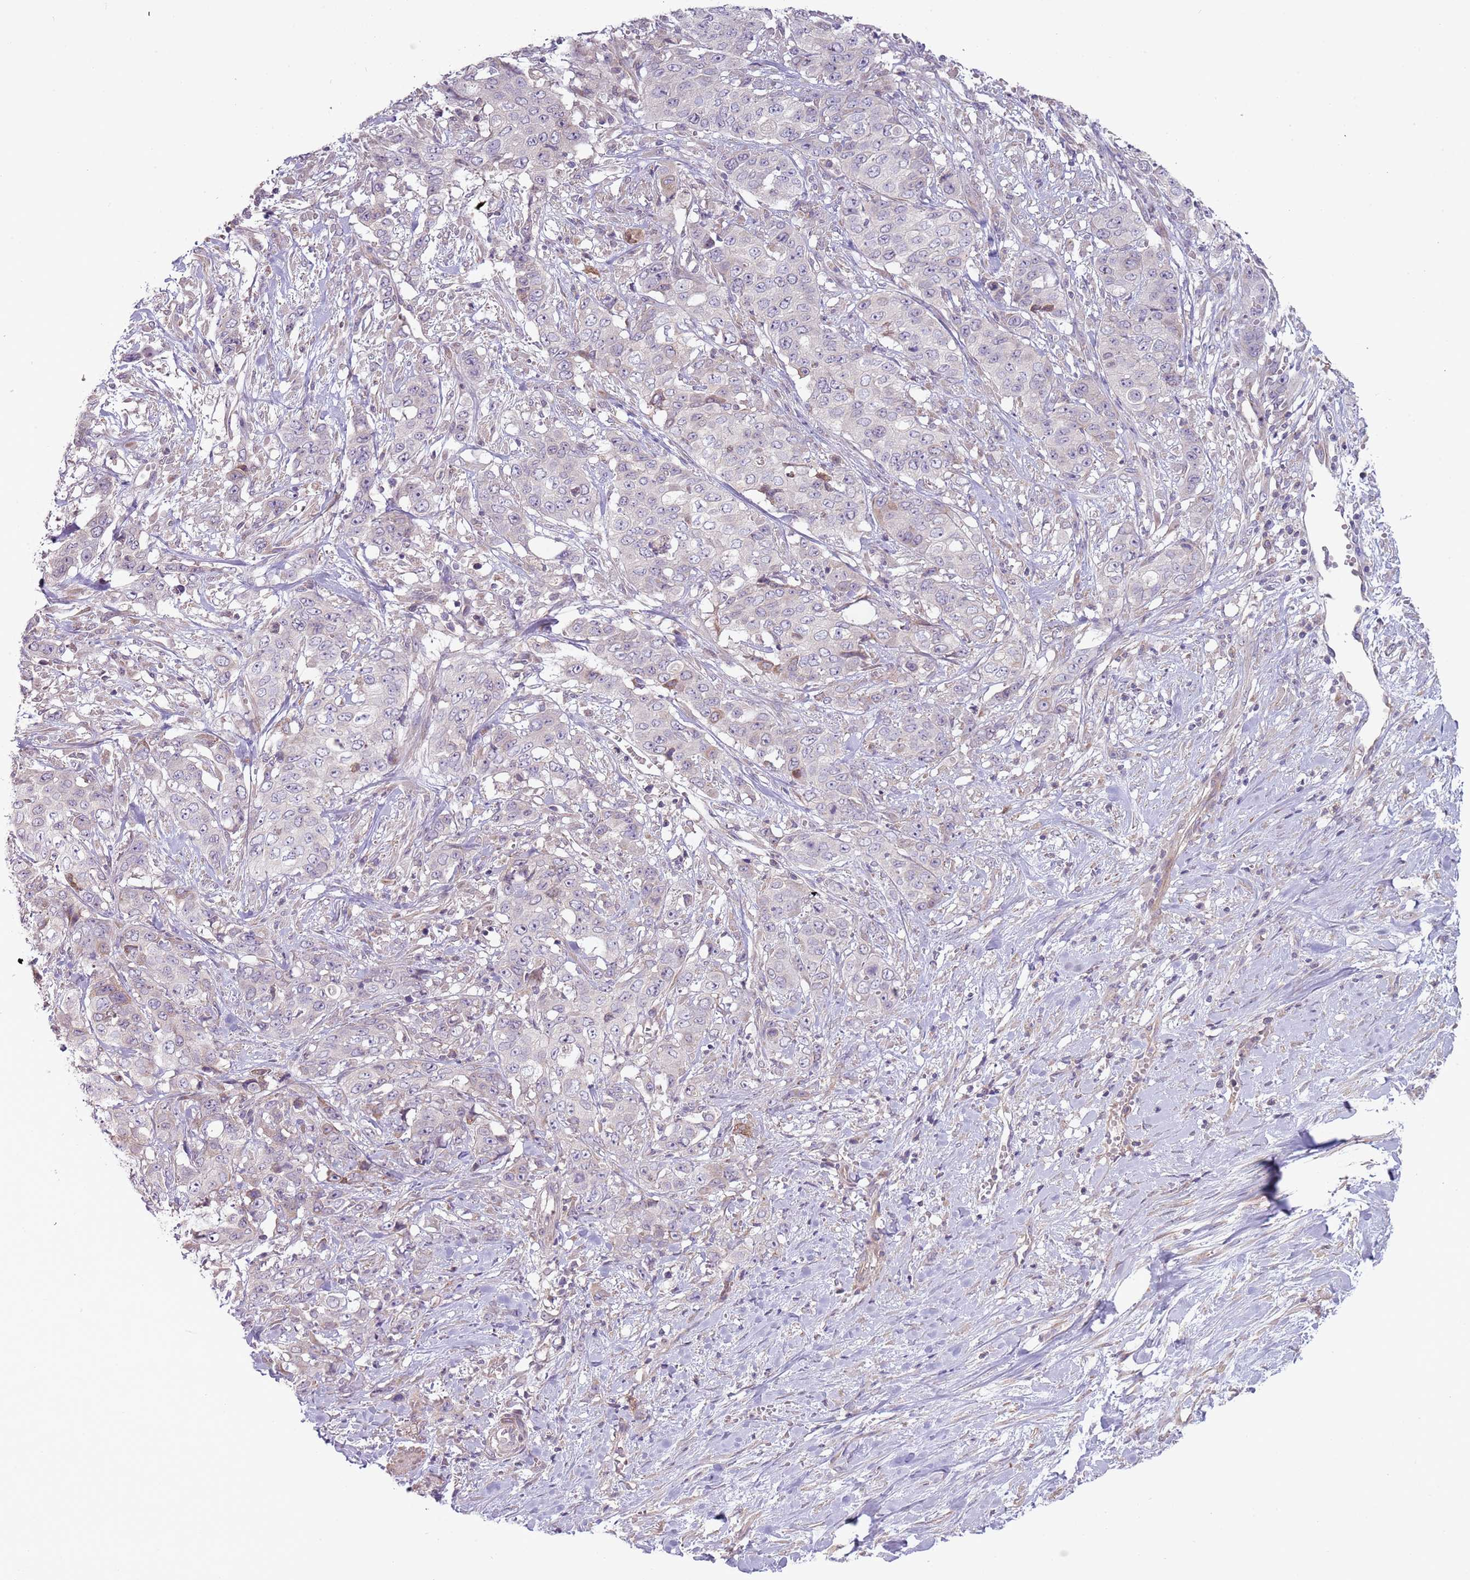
{"staining": {"intensity": "negative", "quantity": "none", "location": "none"}, "tissue": "stomach cancer", "cell_type": "Tumor cells", "image_type": "cancer", "snomed": [{"axis": "morphology", "description": "Adenocarcinoma, NOS"}, {"axis": "topography", "description": "Stomach, upper"}], "caption": "Immunohistochemistry histopathology image of neoplastic tissue: human stomach cancer (adenocarcinoma) stained with DAB shows no significant protein positivity in tumor cells.", "gene": "DTD2", "patient": {"sex": "male", "age": 62}}